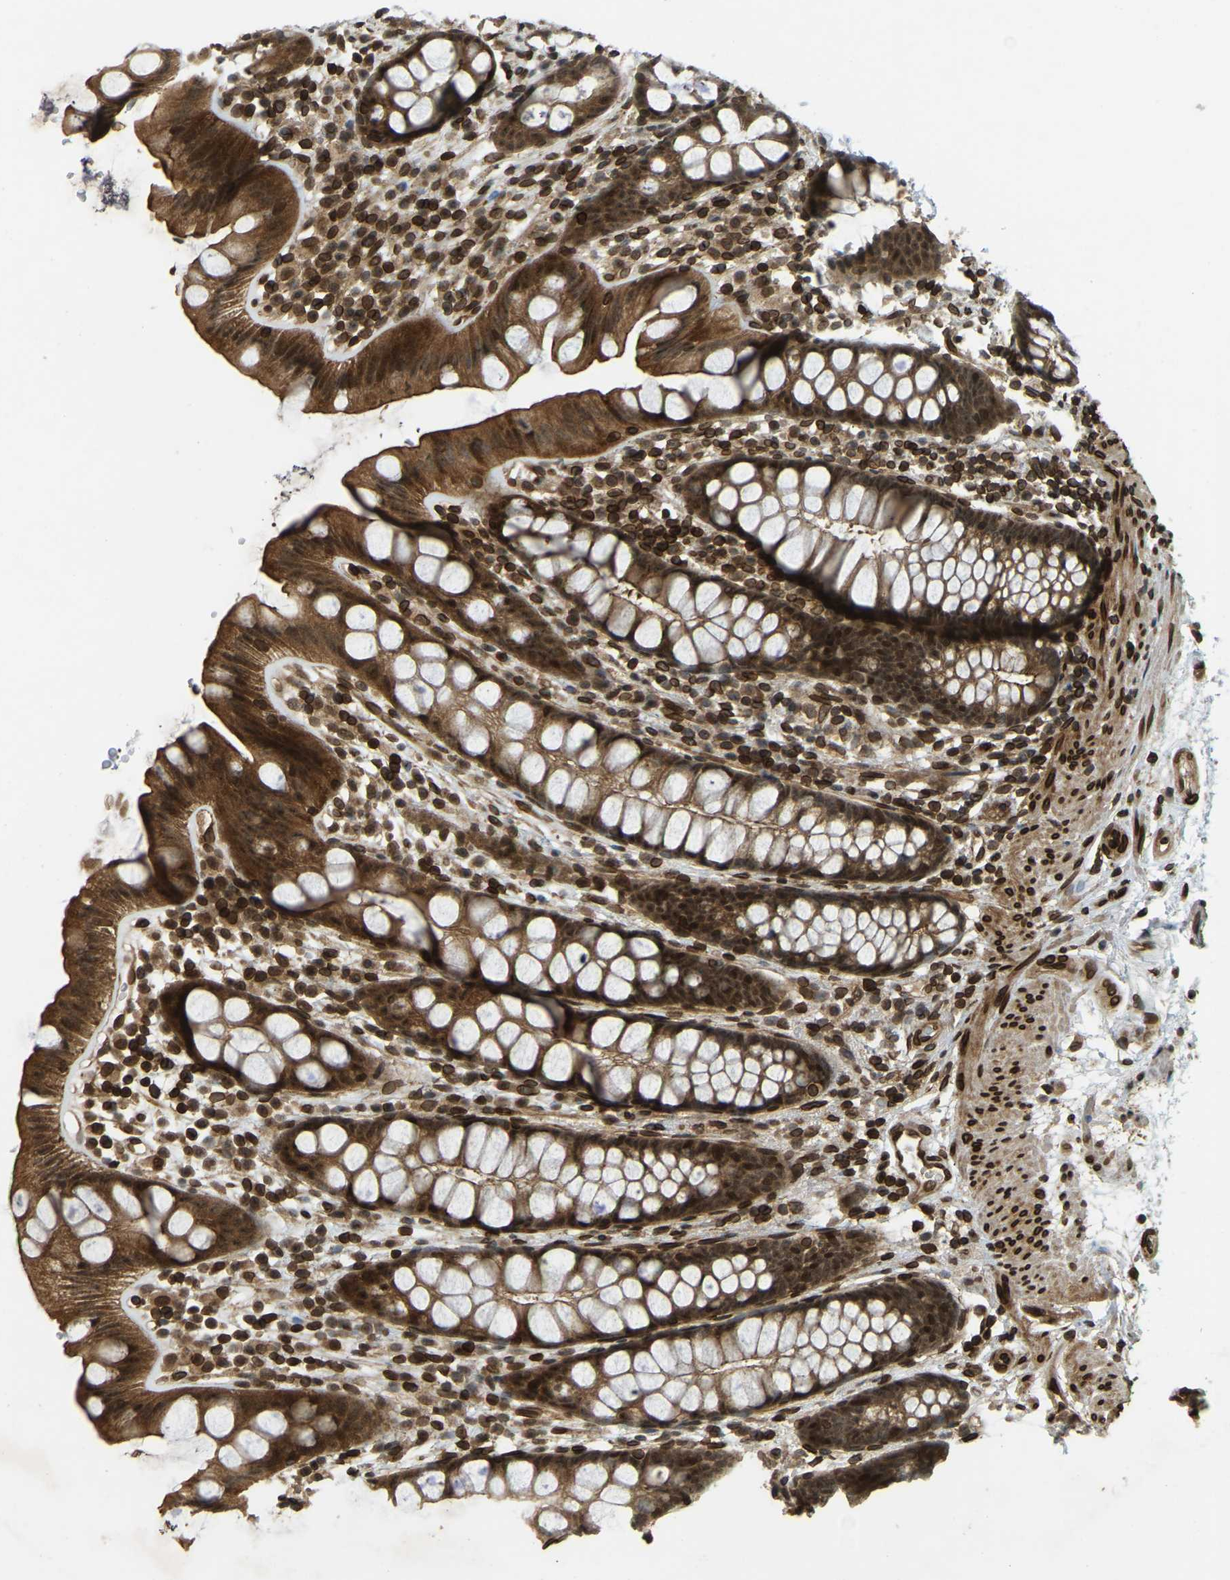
{"staining": {"intensity": "strong", "quantity": ">75%", "location": "cytoplasmic/membranous,nuclear"}, "tissue": "rectum", "cell_type": "Glandular cells", "image_type": "normal", "snomed": [{"axis": "morphology", "description": "Normal tissue, NOS"}, {"axis": "topography", "description": "Rectum"}], "caption": "Glandular cells display high levels of strong cytoplasmic/membranous,nuclear staining in about >75% of cells in benign human rectum.", "gene": "SYNE1", "patient": {"sex": "female", "age": 65}}